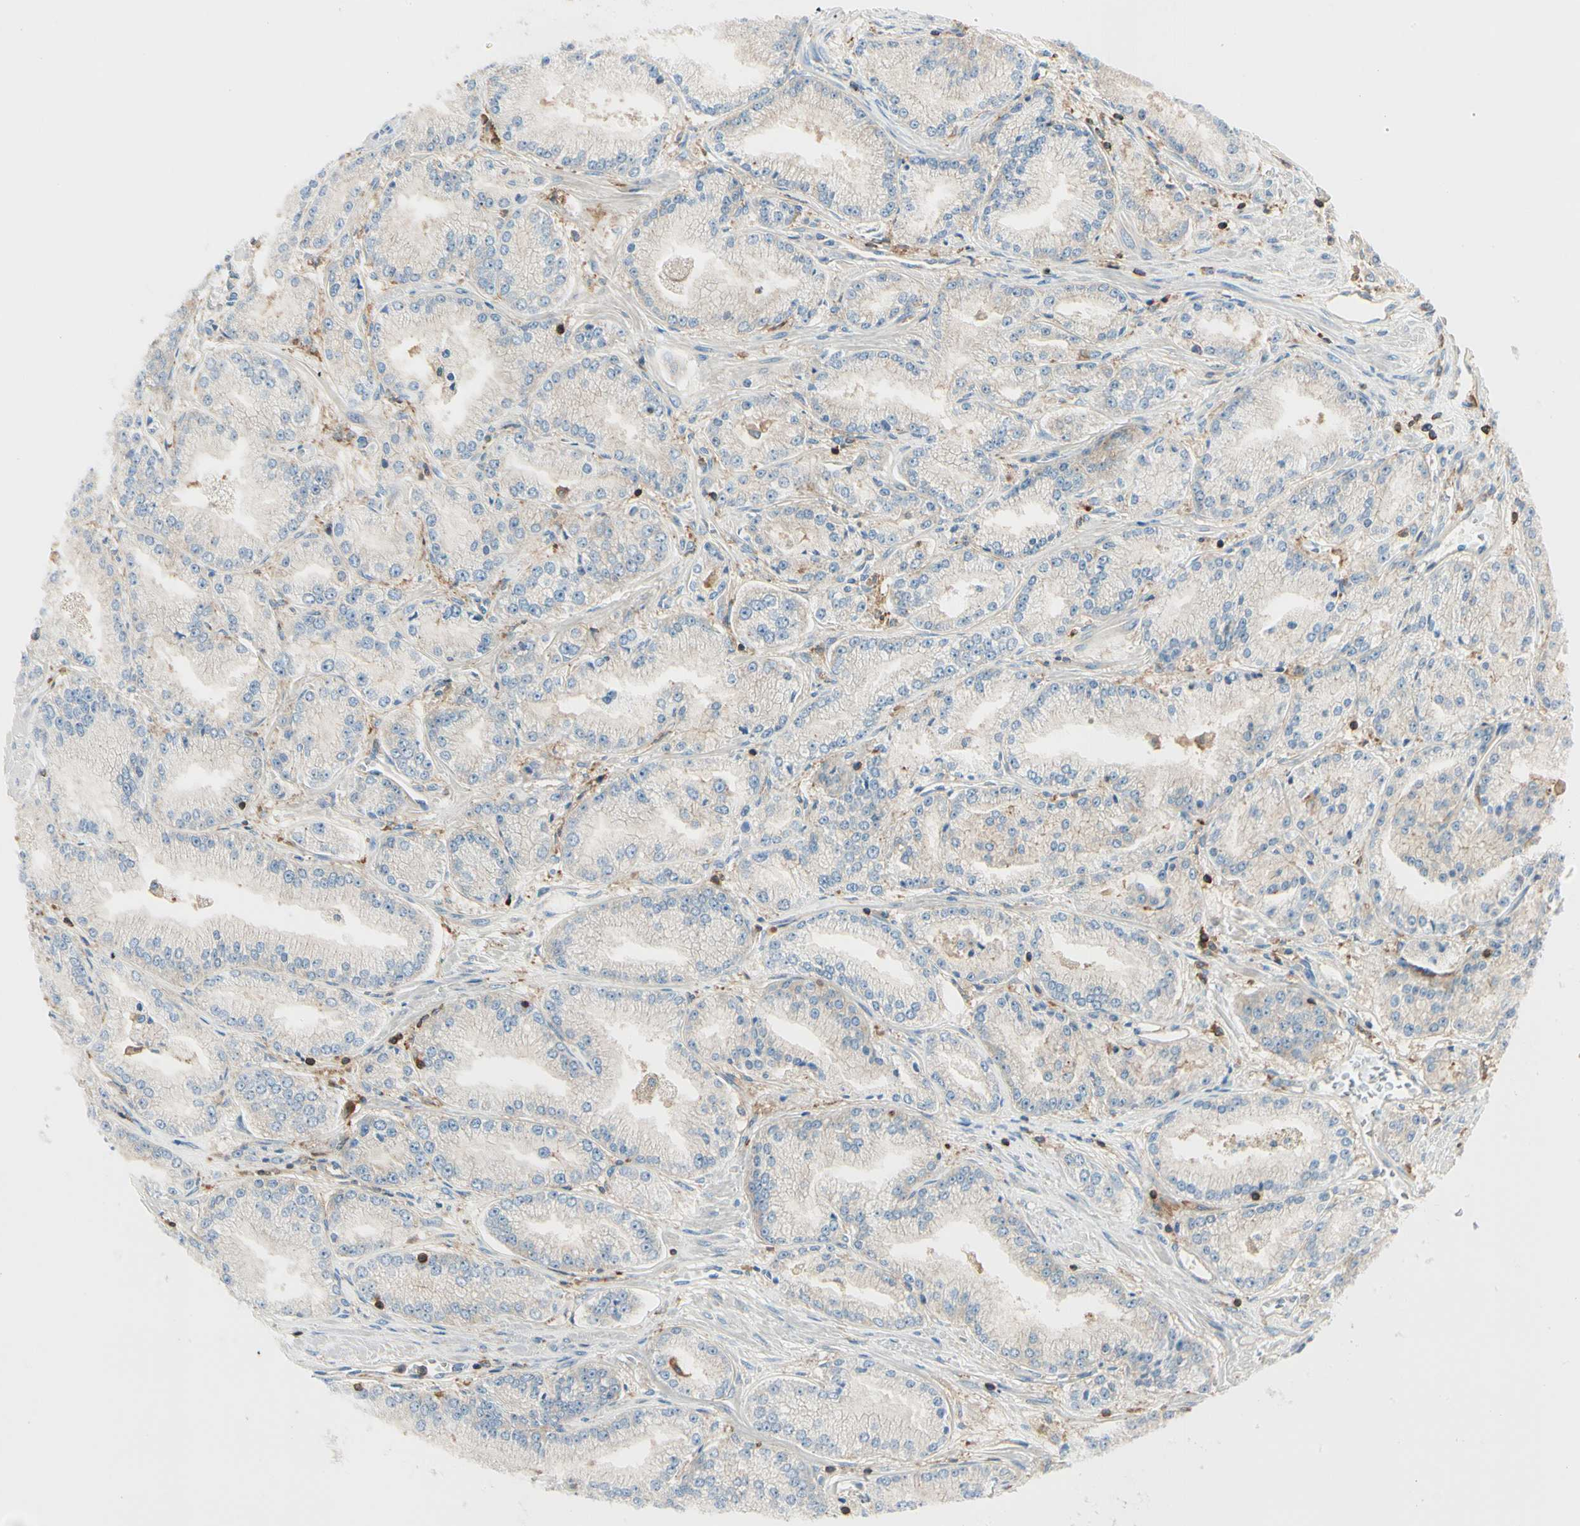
{"staining": {"intensity": "weak", "quantity": "<25%", "location": "cytoplasmic/membranous"}, "tissue": "prostate cancer", "cell_type": "Tumor cells", "image_type": "cancer", "snomed": [{"axis": "morphology", "description": "Adenocarcinoma, High grade"}, {"axis": "topography", "description": "Prostate"}], "caption": "Tumor cells show no significant staining in prostate cancer.", "gene": "CAPZA2", "patient": {"sex": "male", "age": 61}}